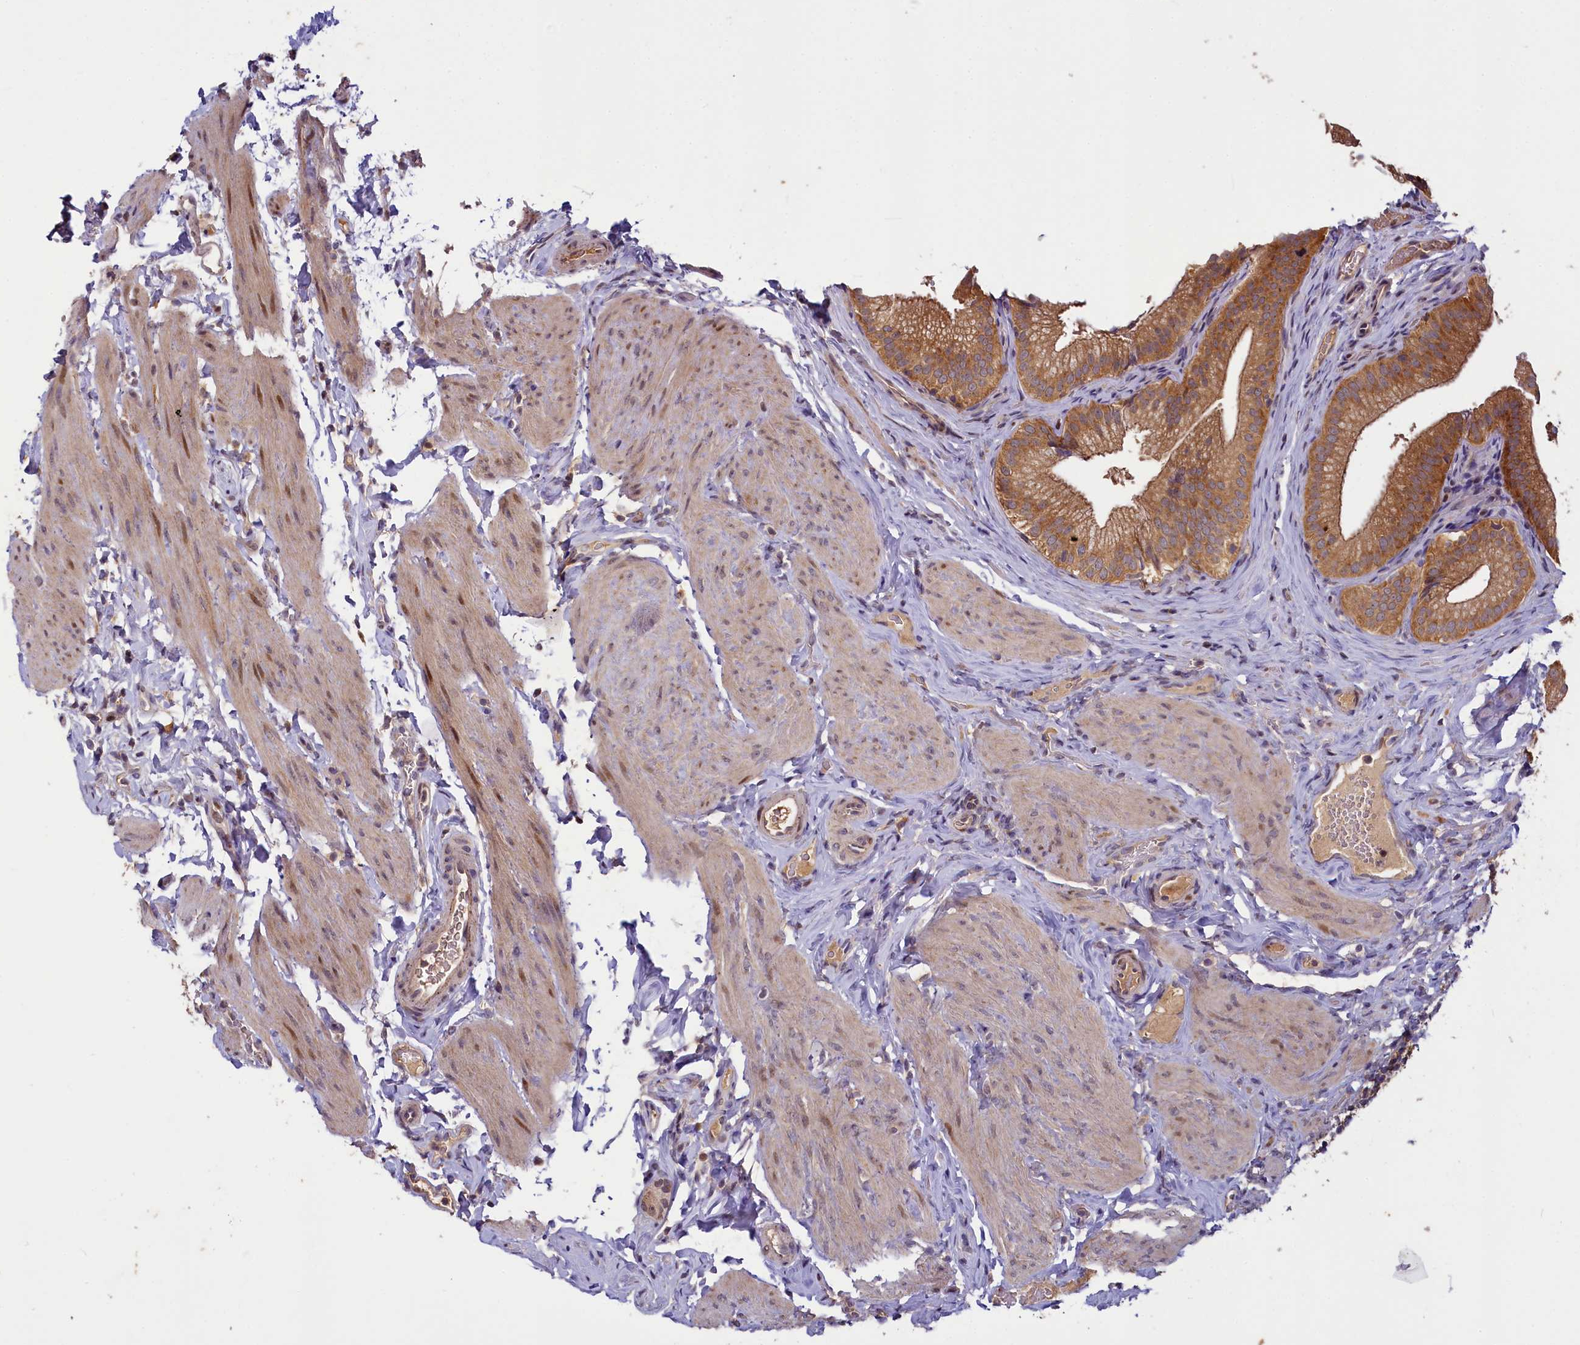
{"staining": {"intensity": "moderate", "quantity": ">75%", "location": "cytoplasmic/membranous"}, "tissue": "gallbladder", "cell_type": "Glandular cells", "image_type": "normal", "snomed": [{"axis": "morphology", "description": "Normal tissue, NOS"}, {"axis": "topography", "description": "Gallbladder"}], "caption": "Immunohistochemistry (IHC) histopathology image of benign gallbladder: human gallbladder stained using immunohistochemistry exhibits medium levels of moderate protein expression localized specifically in the cytoplasmic/membranous of glandular cells, appearing as a cytoplasmic/membranous brown color.", "gene": "TMEM39A", "patient": {"sex": "female", "age": 30}}